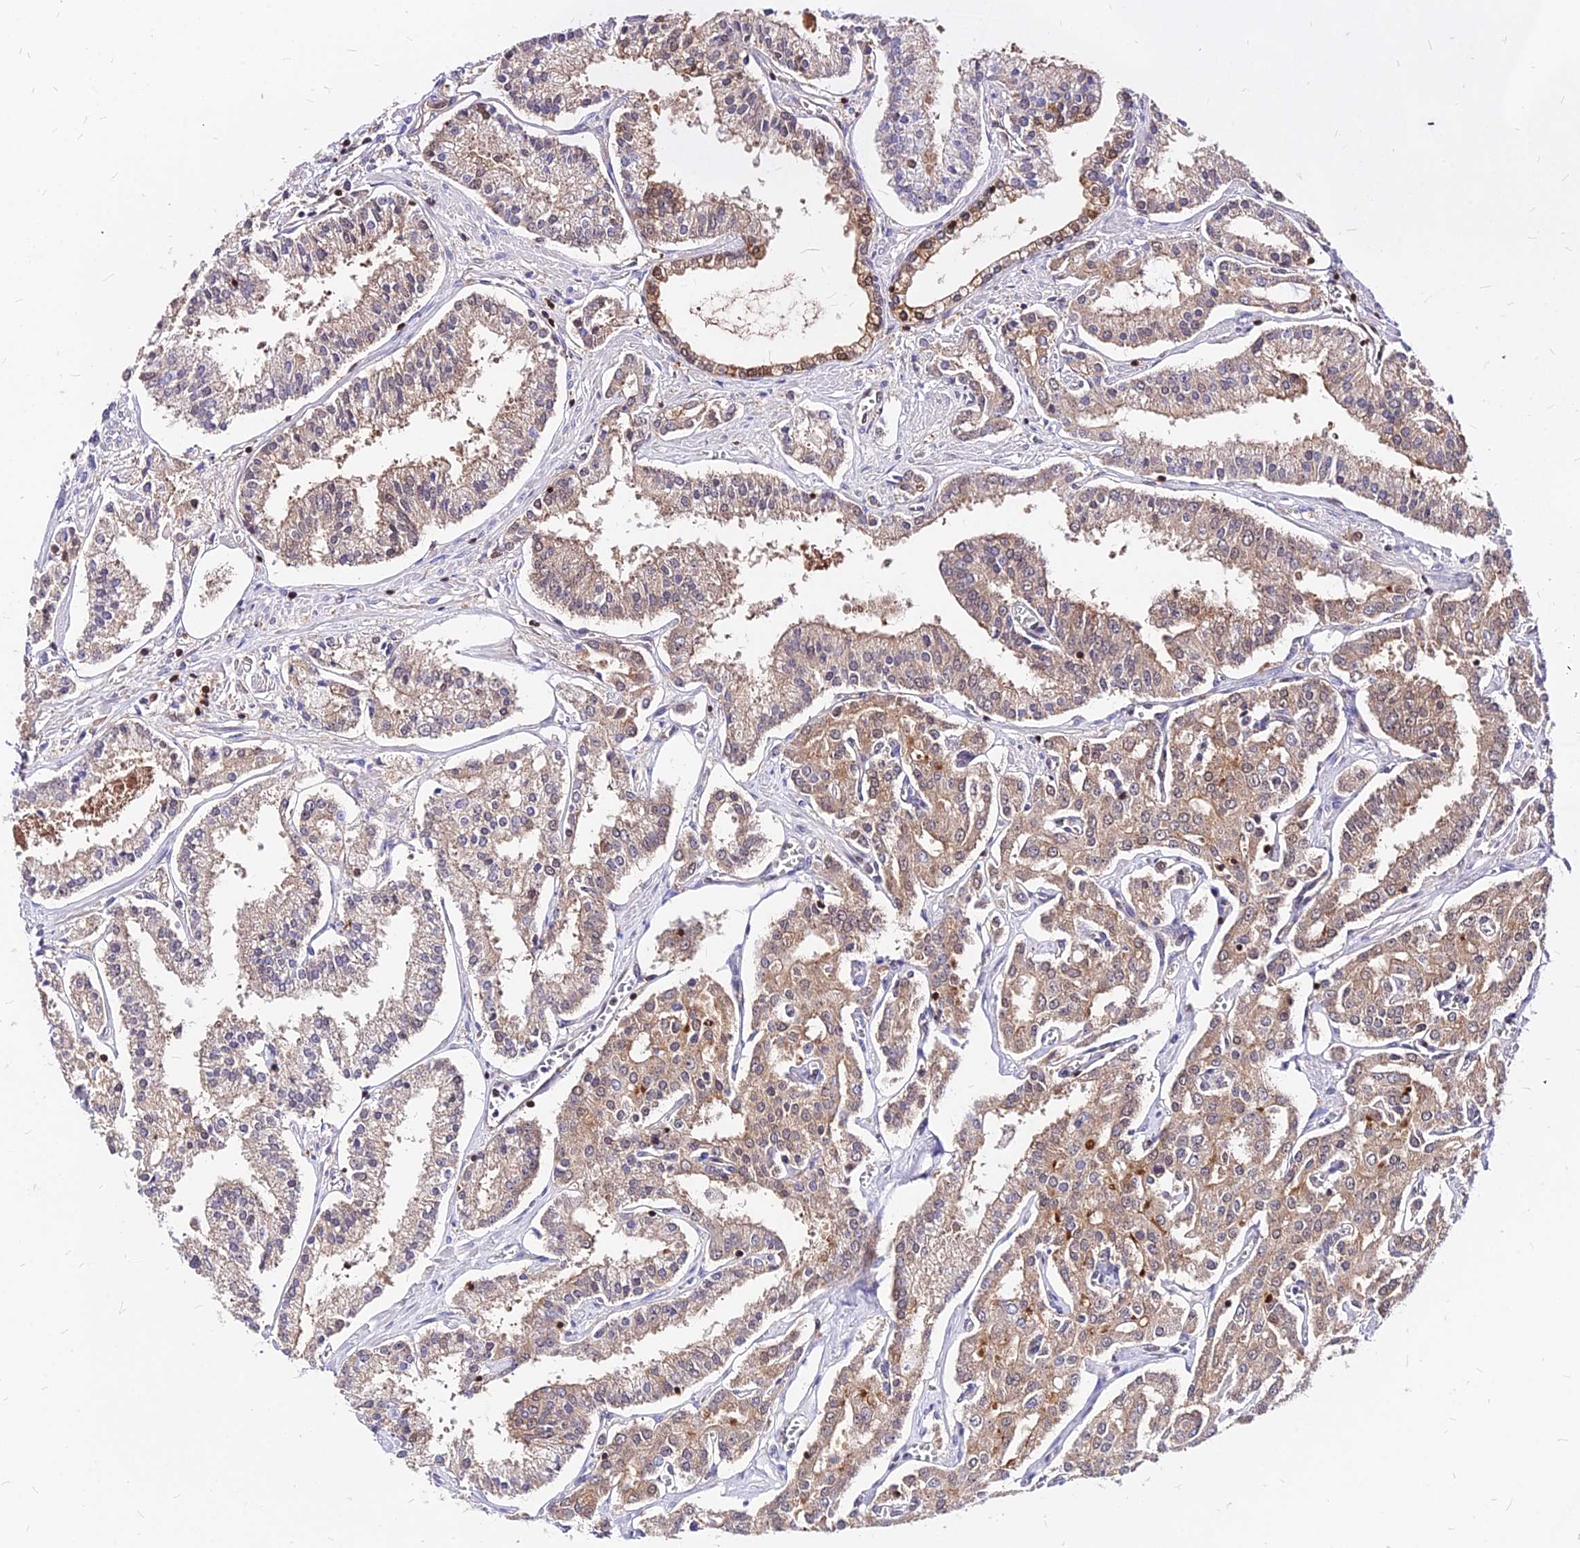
{"staining": {"intensity": "weak", "quantity": ">75%", "location": "cytoplasmic/membranous"}, "tissue": "prostate cancer", "cell_type": "Tumor cells", "image_type": "cancer", "snomed": [{"axis": "morphology", "description": "Adenocarcinoma, High grade"}, {"axis": "topography", "description": "Prostate"}], "caption": "Brown immunohistochemical staining in human prostate adenocarcinoma (high-grade) reveals weak cytoplasmic/membranous positivity in approximately >75% of tumor cells.", "gene": "PAXX", "patient": {"sex": "male", "age": 71}}